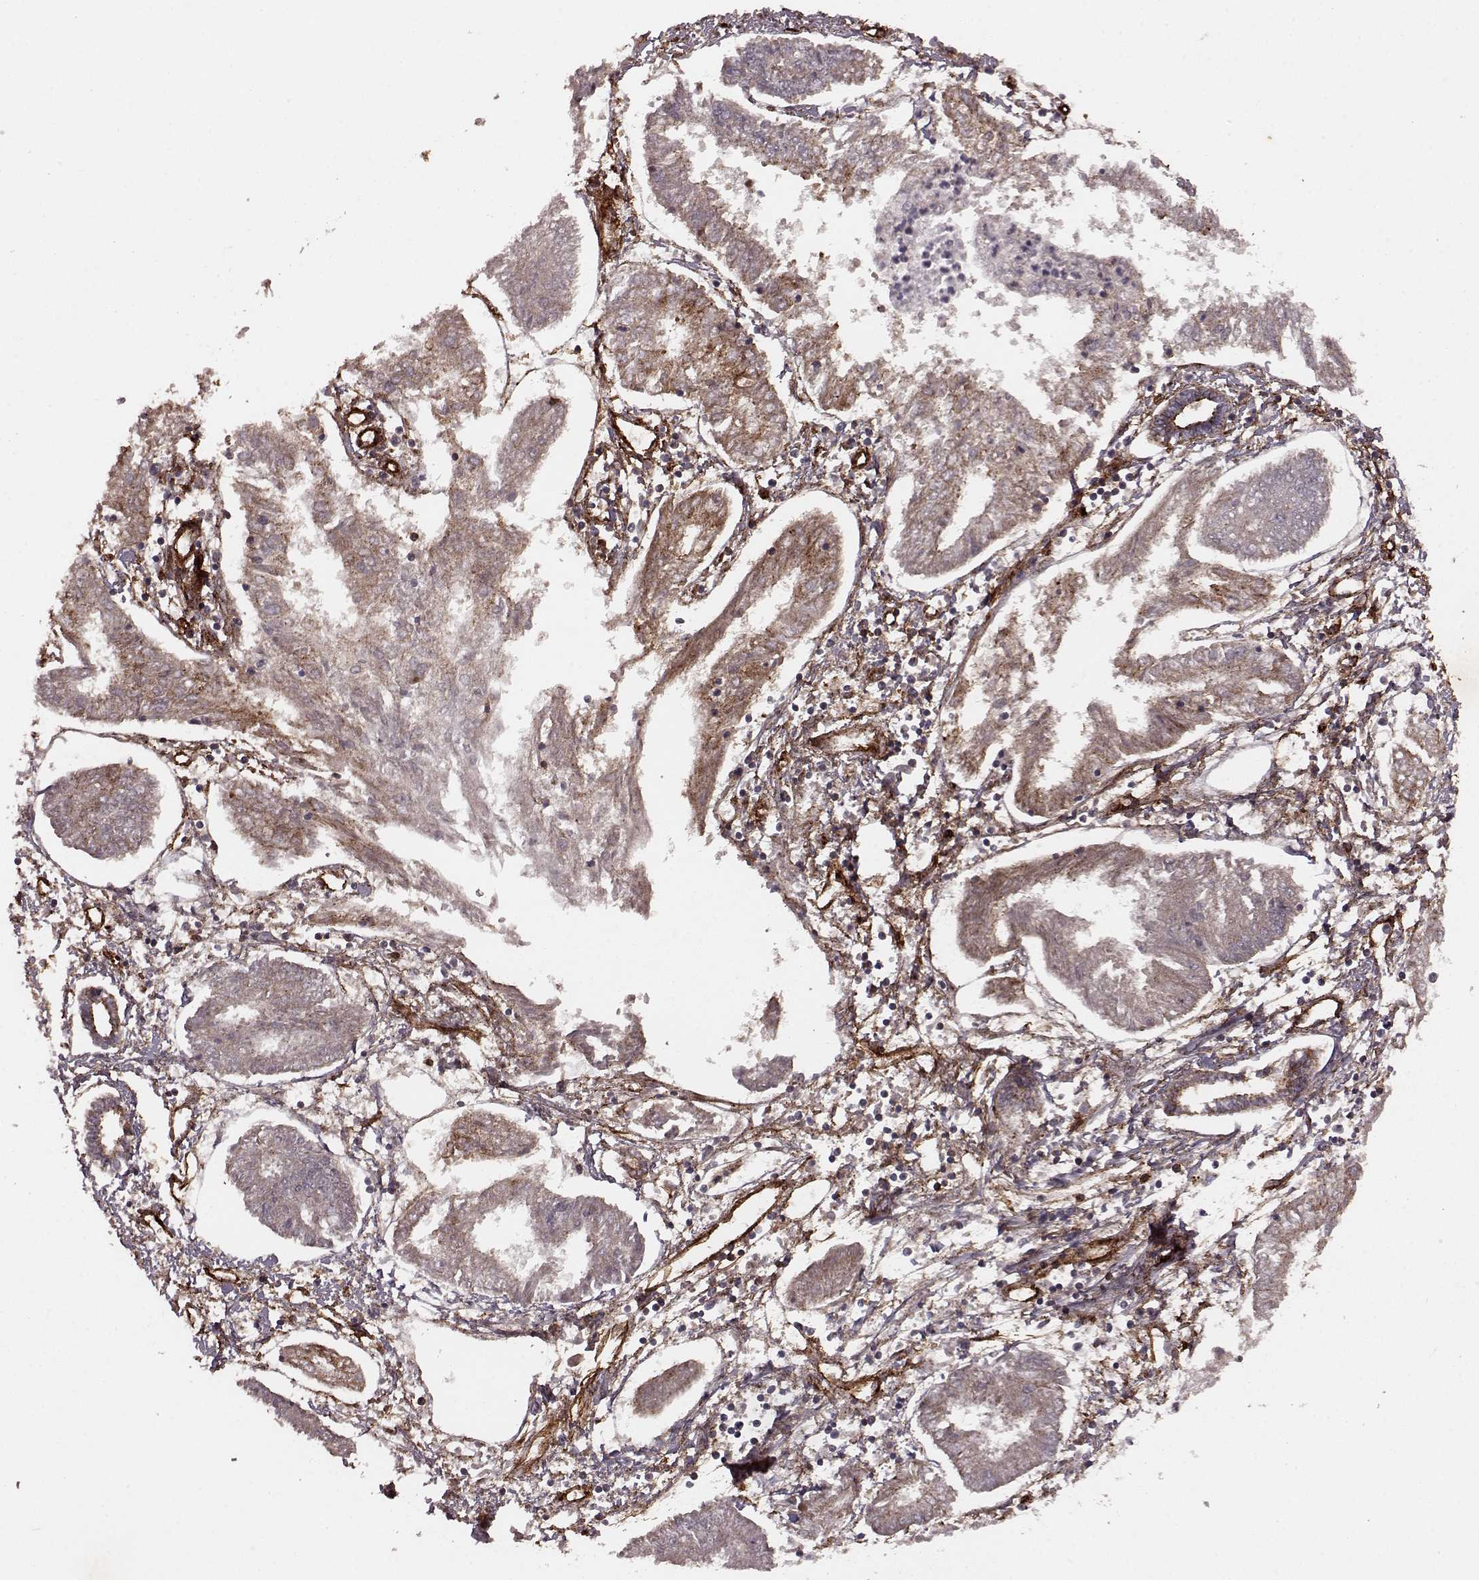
{"staining": {"intensity": "weak", "quantity": ">75%", "location": "cytoplasmic/membranous"}, "tissue": "endometrial cancer", "cell_type": "Tumor cells", "image_type": "cancer", "snomed": [{"axis": "morphology", "description": "Adenocarcinoma, NOS"}, {"axis": "topography", "description": "Endometrium"}], "caption": "The immunohistochemical stain labels weak cytoplasmic/membranous positivity in tumor cells of endometrial cancer (adenocarcinoma) tissue. Using DAB (brown) and hematoxylin (blue) stains, captured at high magnification using brightfield microscopy.", "gene": "FXN", "patient": {"sex": "female", "age": 68}}